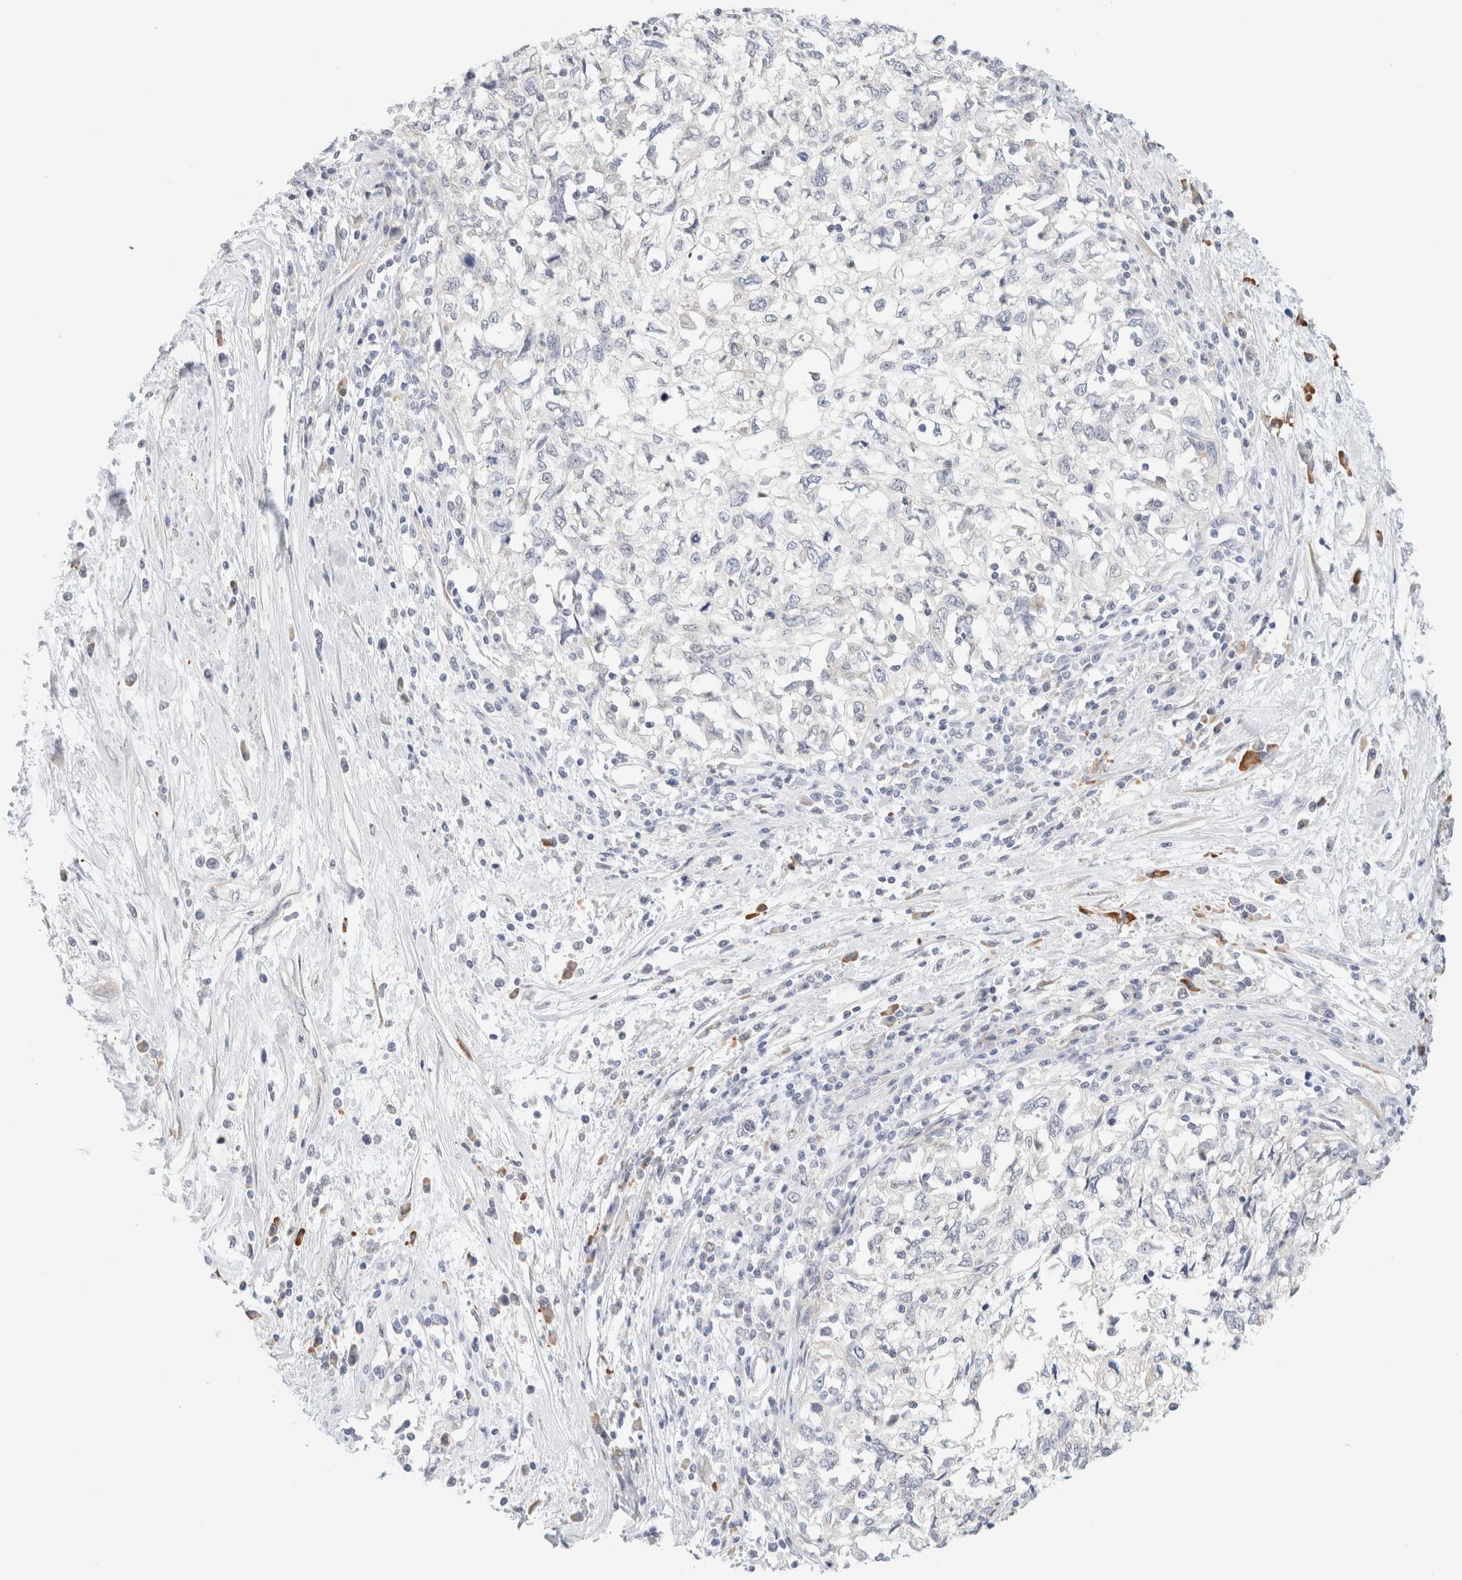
{"staining": {"intensity": "negative", "quantity": "none", "location": "none"}, "tissue": "cervical cancer", "cell_type": "Tumor cells", "image_type": "cancer", "snomed": [{"axis": "morphology", "description": "Squamous cell carcinoma, NOS"}, {"axis": "topography", "description": "Cervix"}], "caption": "The immunohistochemistry (IHC) photomicrograph has no significant staining in tumor cells of squamous cell carcinoma (cervical) tissue.", "gene": "UNC13B", "patient": {"sex": "female", "age": 57}}